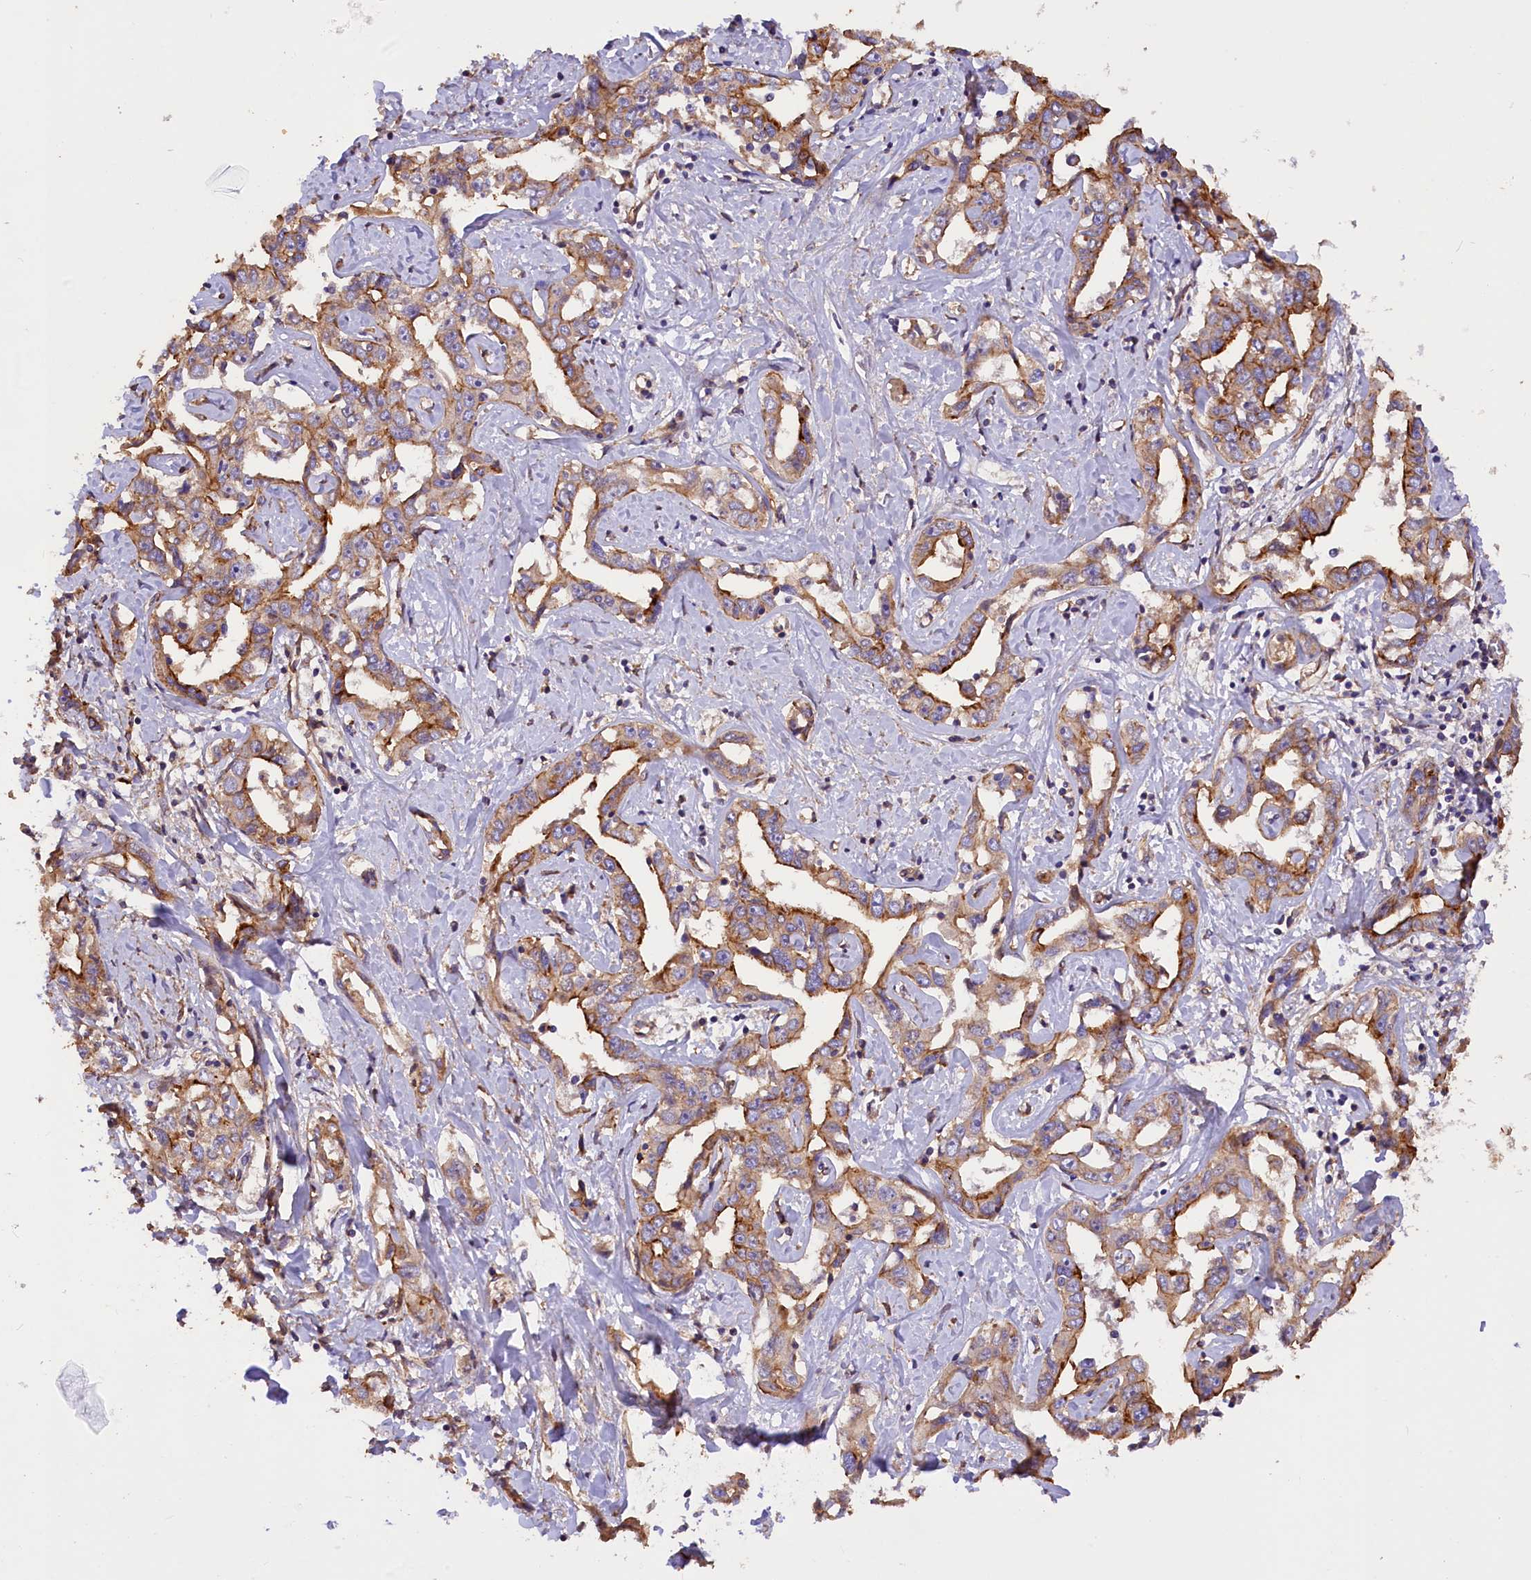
{"staining": {"intensity": "moderate", "quantity": ">75%", "location": "cytoplasmic/membranous"}, "tissue": "liver cancer", "cell_type": "Tumor cells", "image_type": "cancer", "snomed": [{"axis": "morphology", "description": "Cholangiocarcinoma"}, {"axis": "topography", "description": "Liver"}], "caption": "Protein analysis of liver cancer (cholangiocarcinoma) tissue reveals moderate cytoplasmic/membranous expression in approximately >75% of tumor cells.", "gene": "ERMARD", "patient": {"sex": "male", "age": 59}}